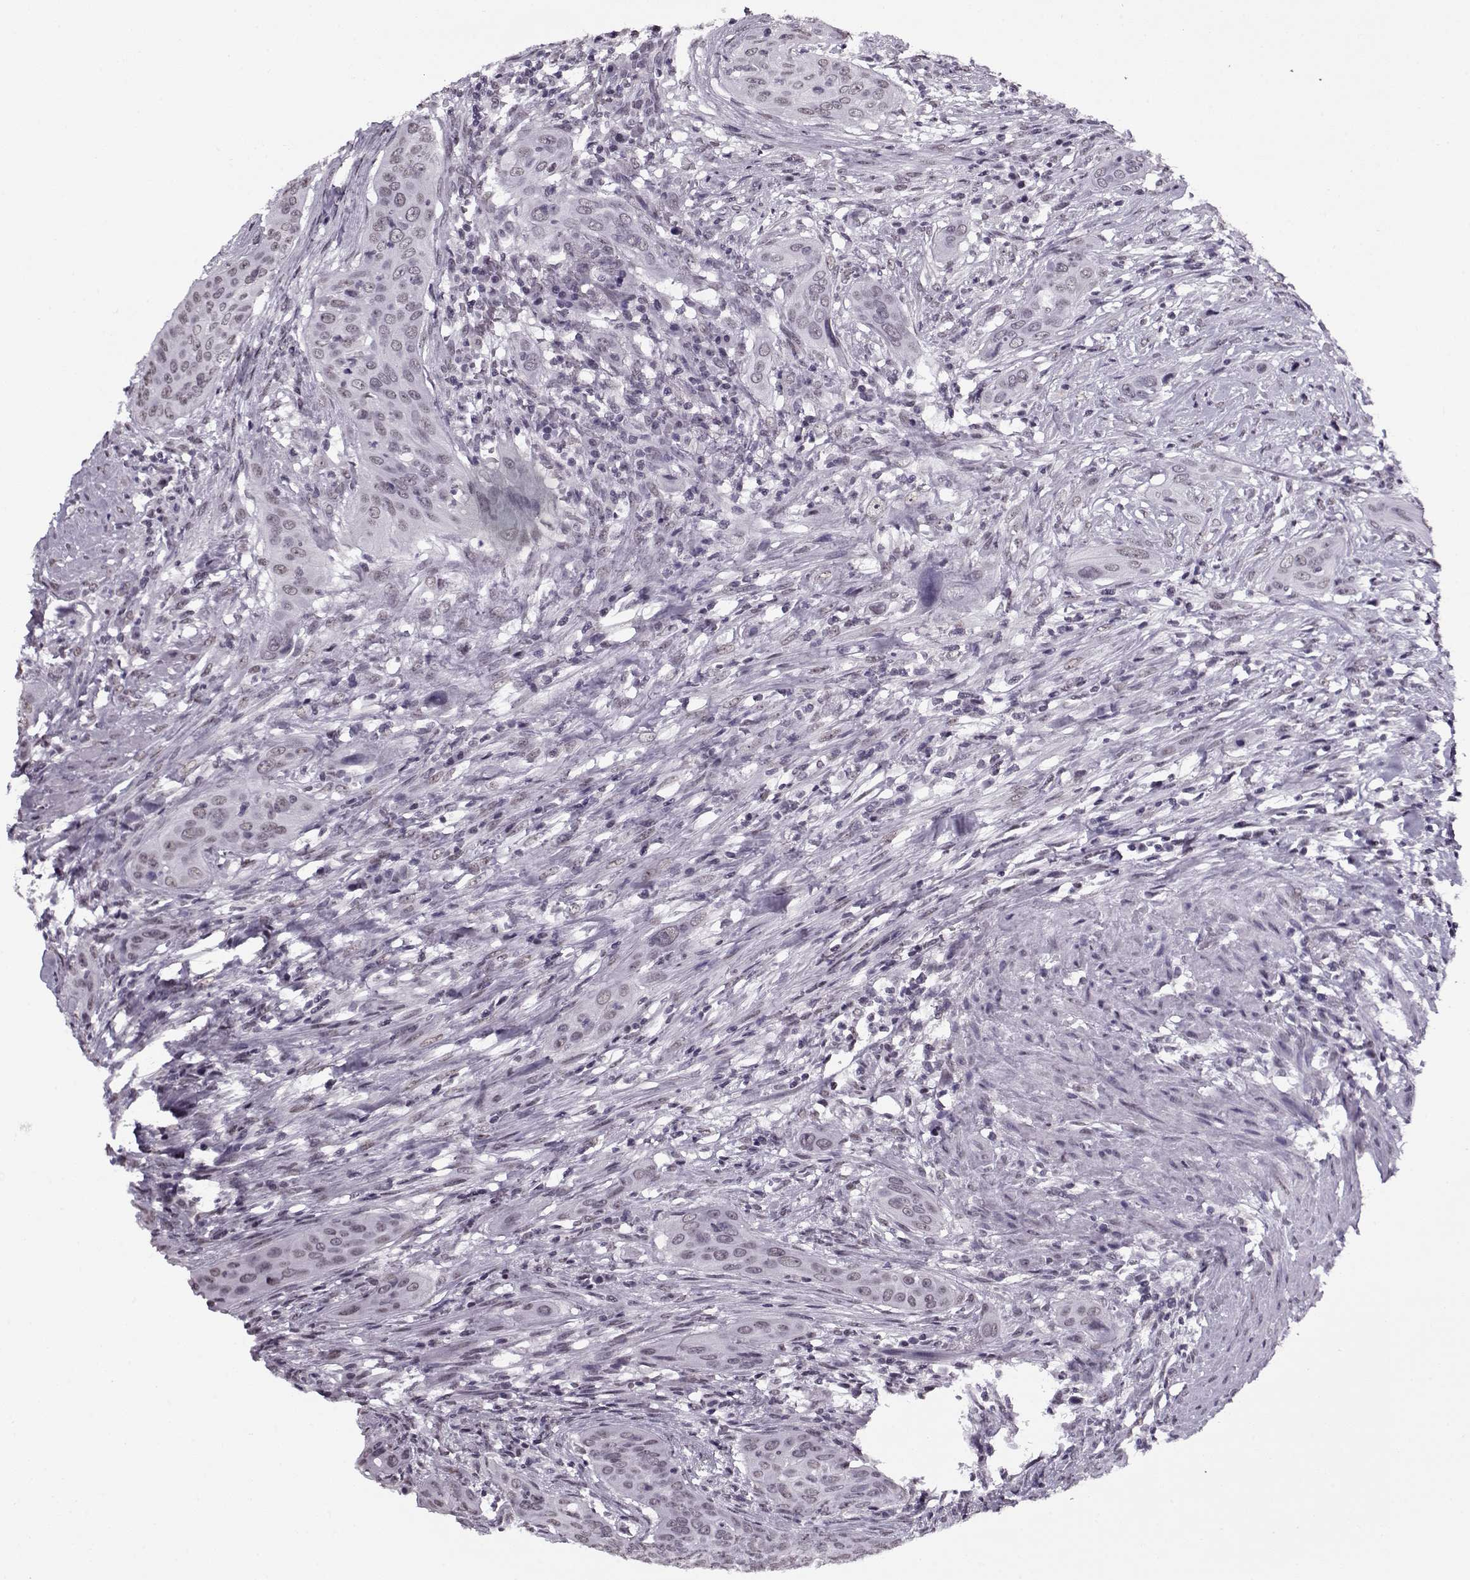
{"staining": {"intensity": "negative", "quantity": "none", "location": "none"}, "tissue": "urothelial cancer", "cell_type": "Tumor cells", "image_type": "cancer", "snomed": [{"axis": "morphology", "description": "Urothelial carcinoma, High grade"}, {"axis": "topography", "description": "Urinary bladder"}], "caption": "Tumor cells are negative for brown protein staining in urothelial cancer.", "gene": "PRMT8", "patient": {"sex": "male", "age": 82}}